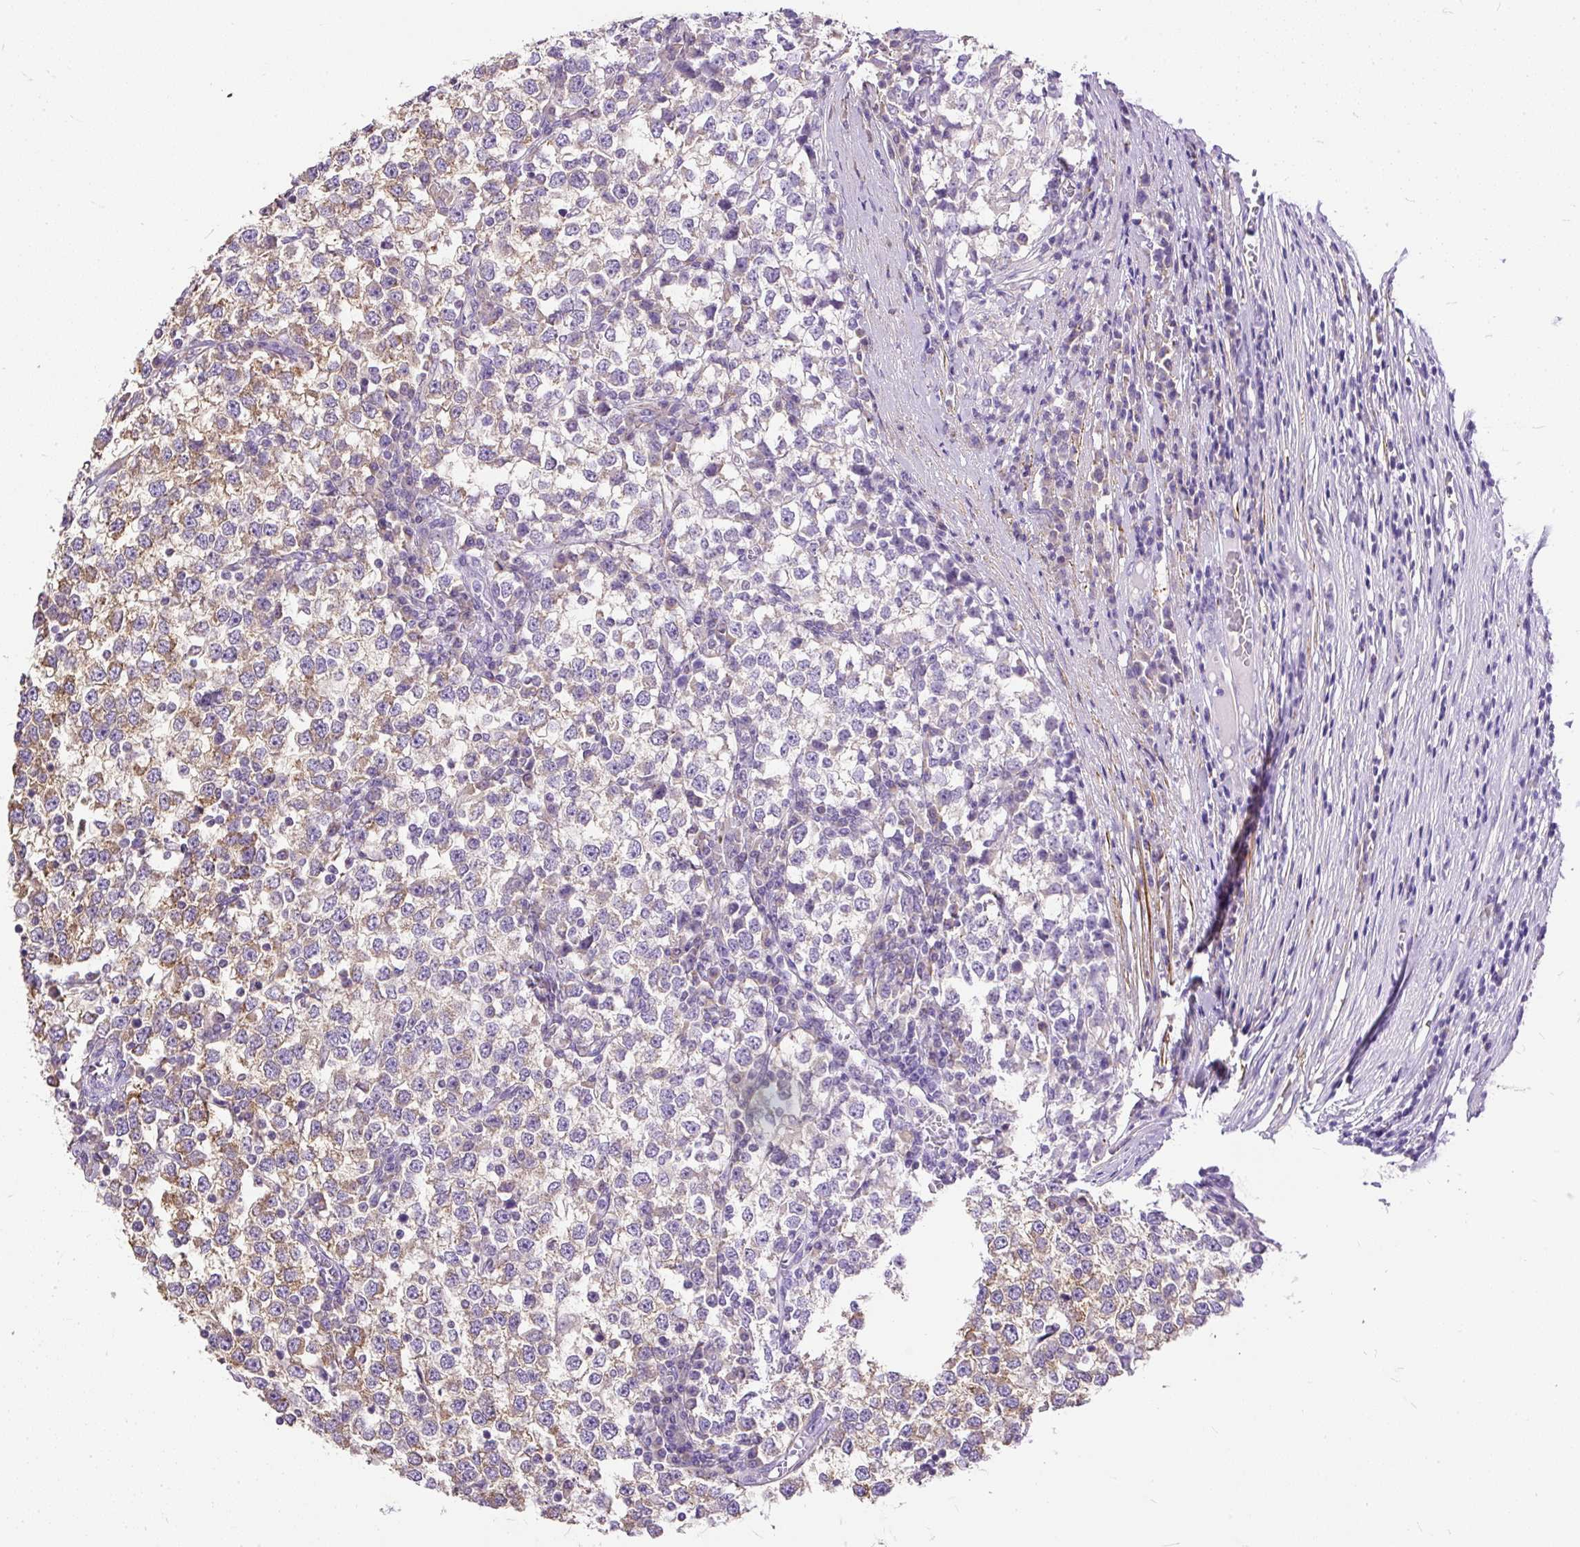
{"staining": {"intensity": "moderate", "quantity": "<25%", "location": "cytoplasmic/membranous"}, "tissue": "testis cancer", "cell_type": "Tumor cells", "image_type": "cancer", "snomed": [{"axis": "morphology", "description": "Seminoma, NOS"}, {"axis": "topography", "description": "Testis"}], "caption": "IHC (DAB) staining of human testis cancer demonstrates moderate cytoplasmic/membranous protein positivity in about <25% of tumor cells.", "gene": "GBX1", "patient": {"sex": "male", "age": 65}}